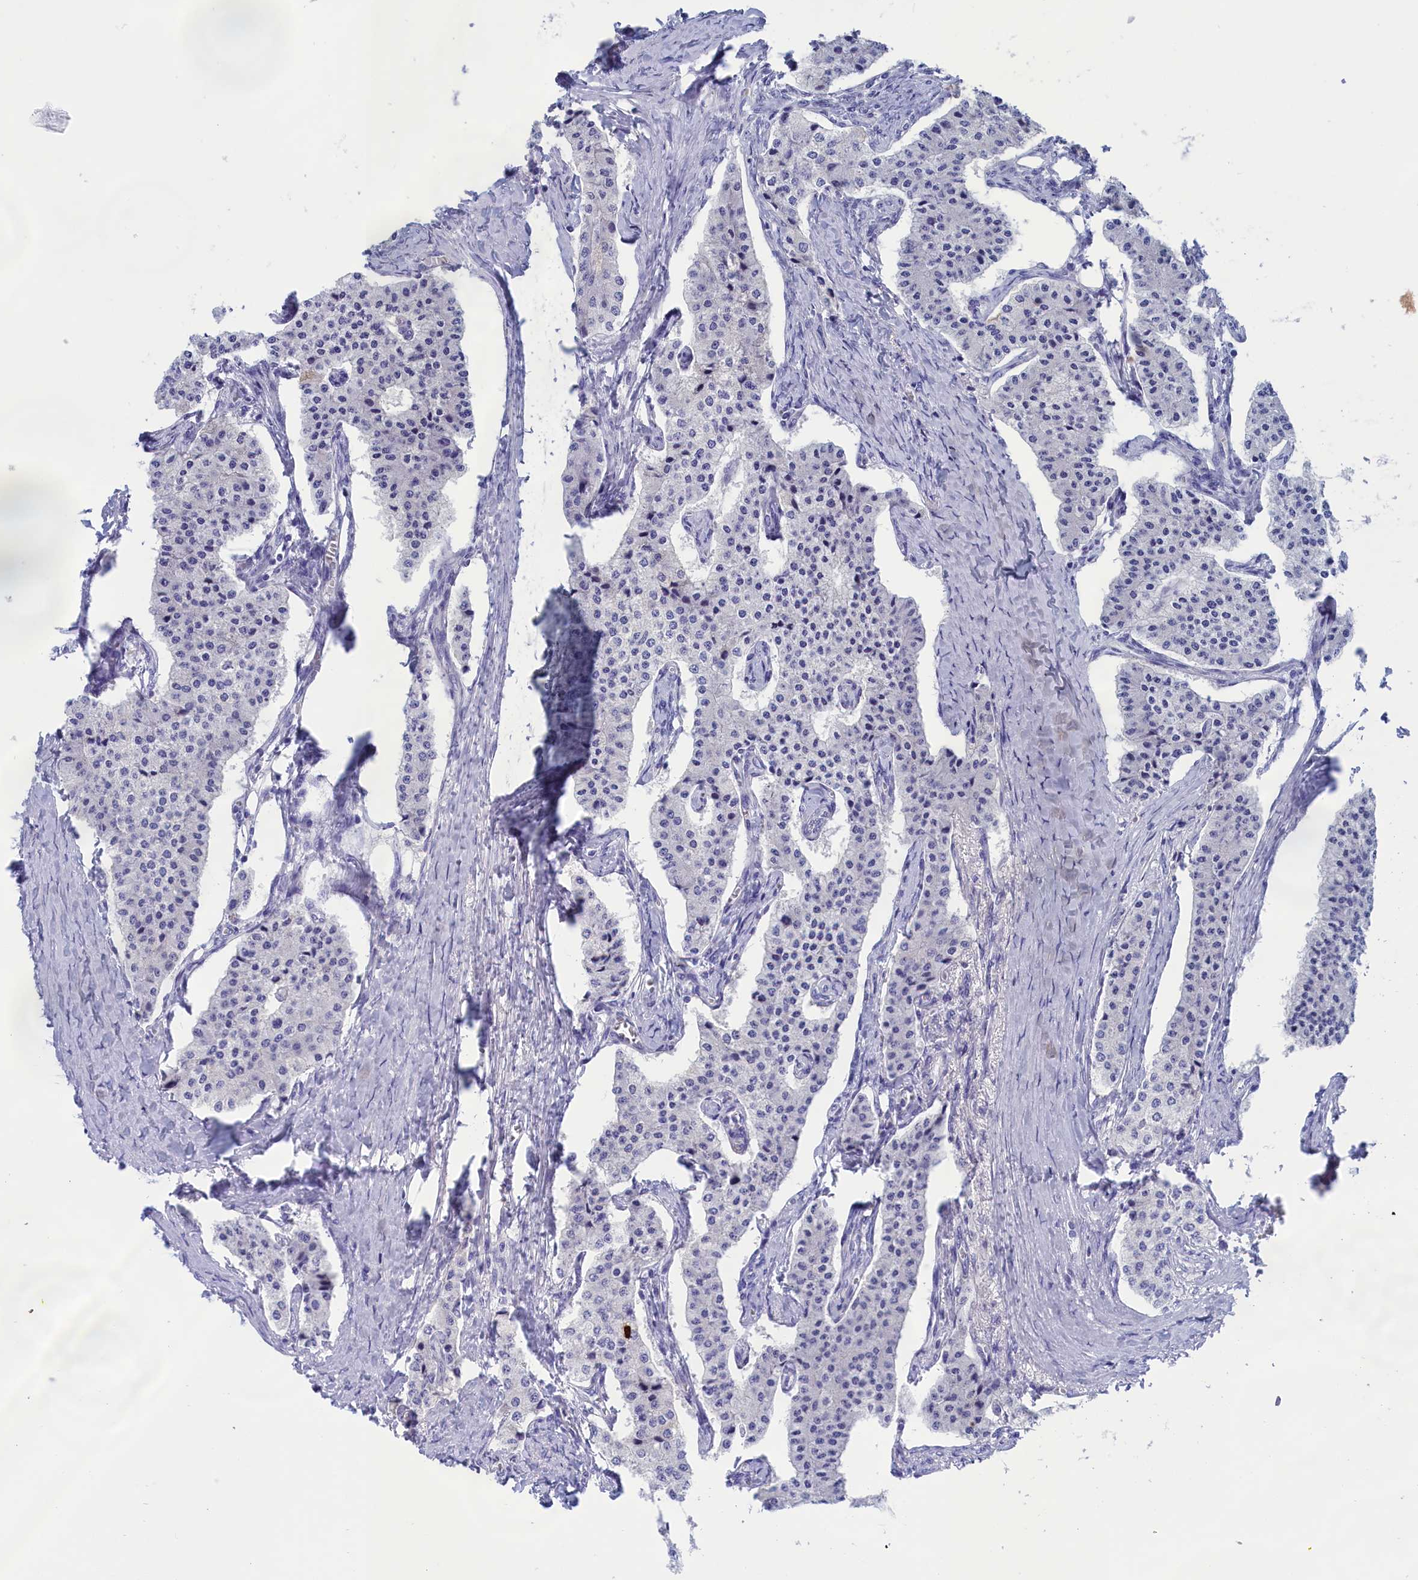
{"staining": {"intensity": "negative", "quantity": "none", "location": "none"}, "tissue": "carcinoid", "cell_type": "Tumor cells", "image_type": "cancer", "snomed": [{"axis": "morphology", "description": "Carcinoid, malignant, NOS"}, {"axis": "topography", "description": "Colon"}], "caption": "IHC micrograph of neoplastic tissue: human malignant carcinoid stained with DAB displays no significant protein staining in tumor cells. (DAB (3,3'-diaminobenzidine) immunohistochemistry, high magnification).", "gene": "VPS35L", "patient": {"sex": "female", "age": 52}}